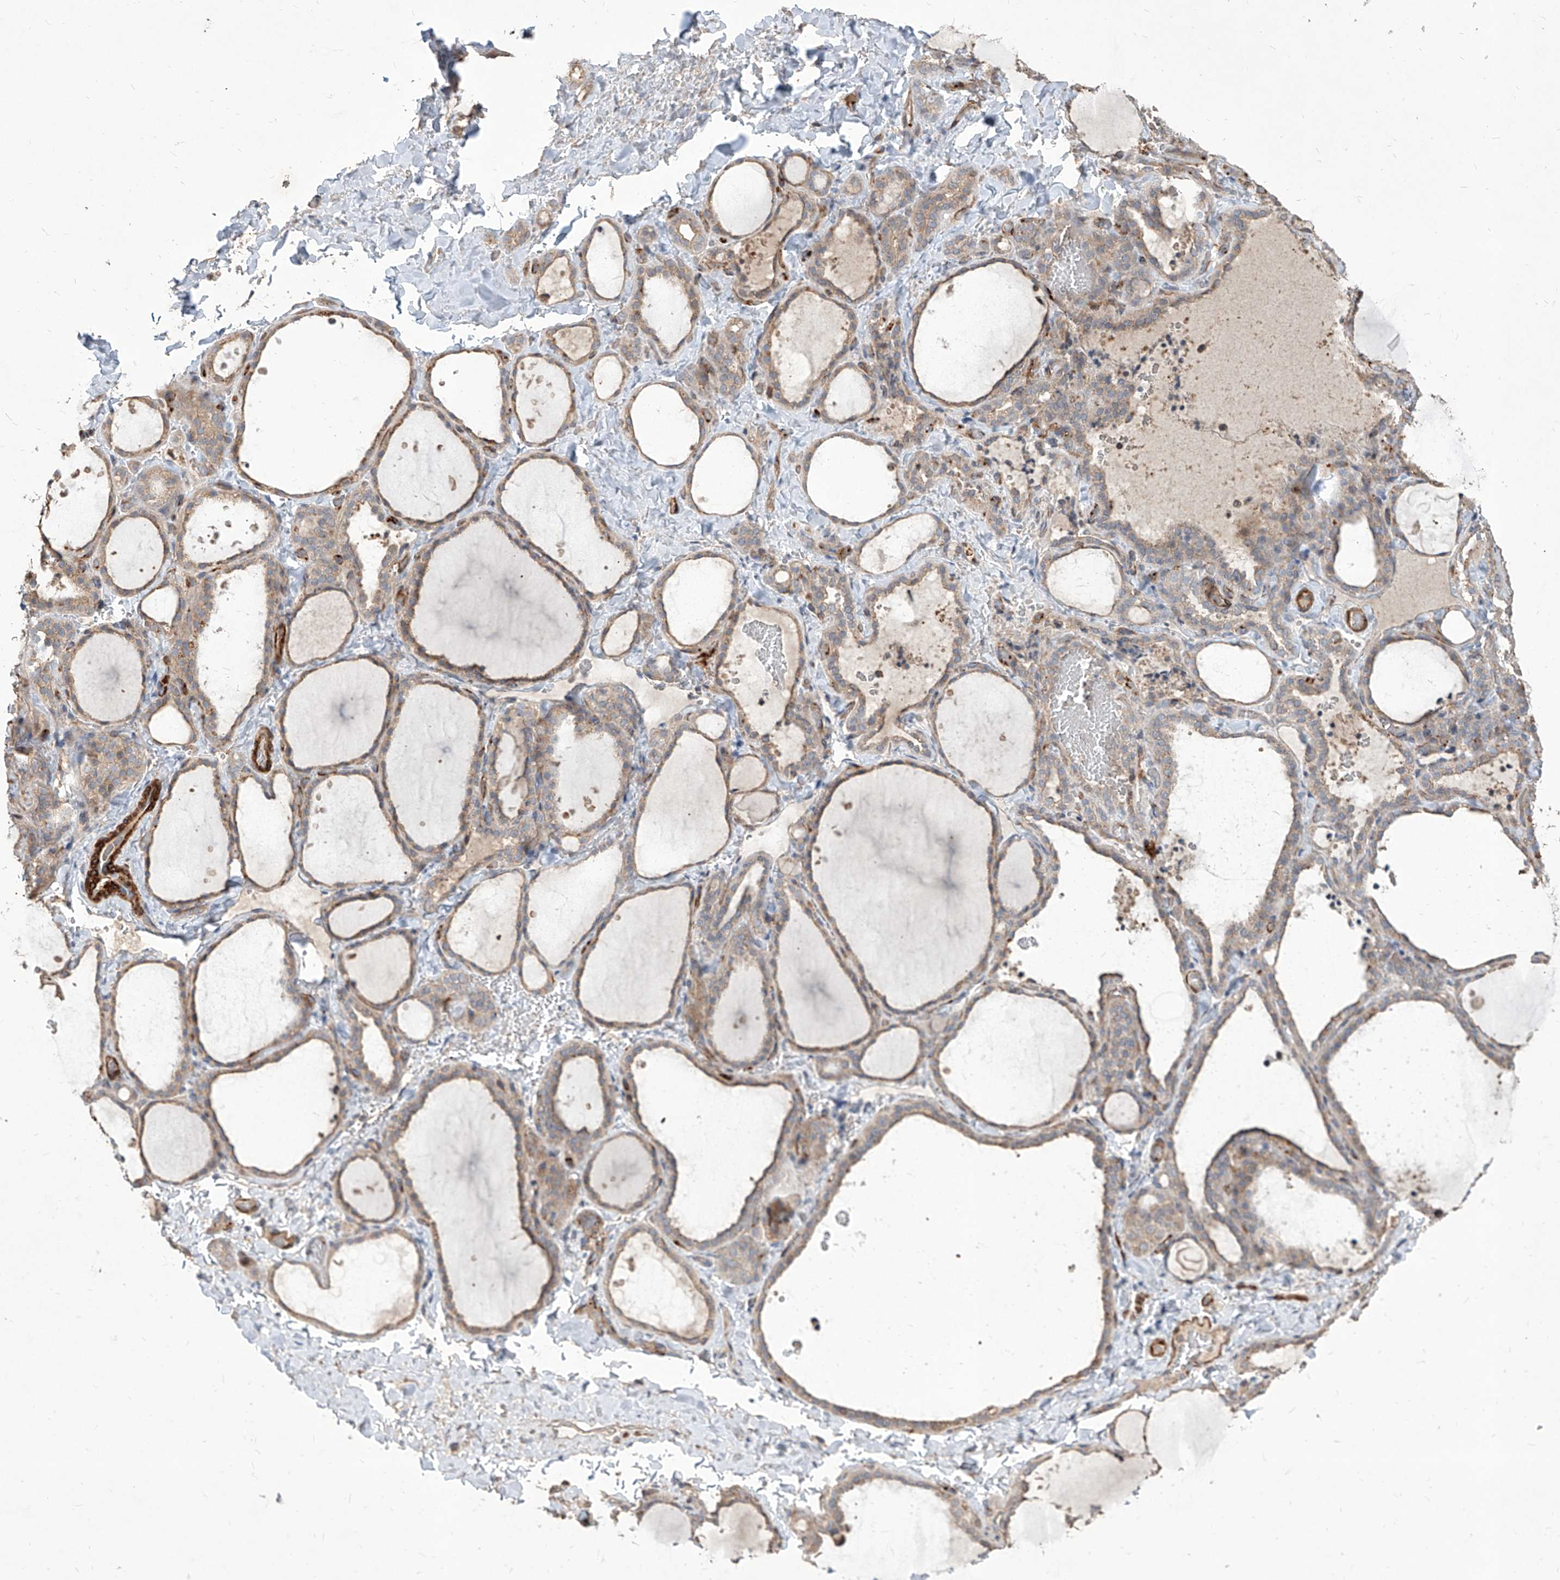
{"staining": {"intensity": "weak", "quantity": ">75%", "location": "cytoplasmic/membranous"}, "tissue": "thyroid gland", "cell_type": "Glandular cells", "image_type": "normal", "snomed": [{"axis": "morphology", "description": "Normal tissue, NOS"}, {"axis": "topography", "description": "Thyroid gland"}], "caption": "About >75% of glandular cells in benign thyroid gland demonstrate weak cytoplasmic/membranous protein positivity as visualized by brown immunohistochemical staining.", "gene": "FAM83B", "patient": {"sex": "female", "age": 22}}